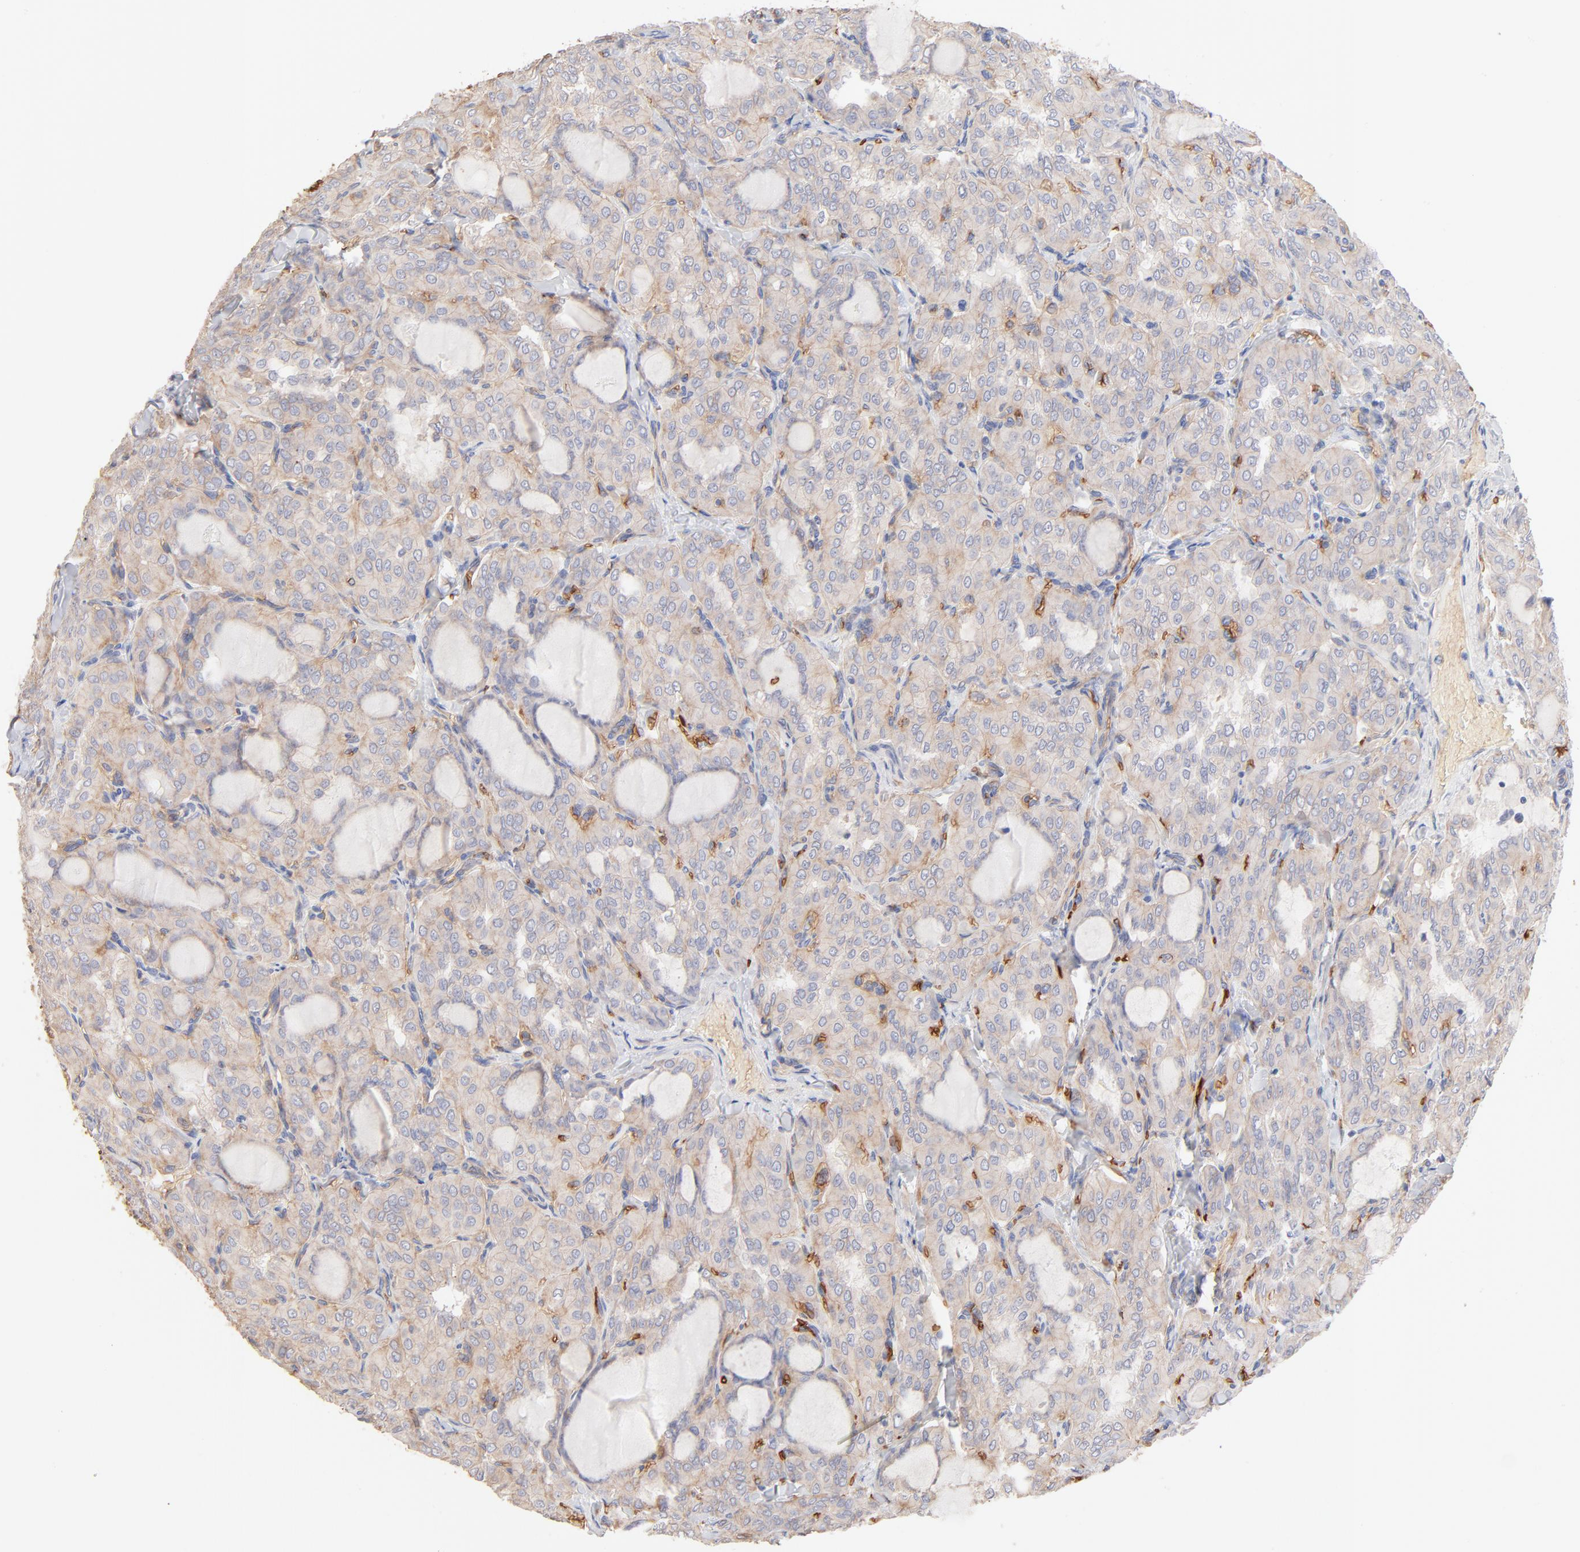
{"staining": {"intensity": "negative", "quantity": "none", "location": "none"}, "tissue": "thyroid cancer", "cell_type": "Tumor cells", "image_type": "cancer", "snomed": [{"axis": "morphology", "description": "Papillary adenocarcinoma, NOS"}, {"axis": "topography", "description": "Thyroid gland"}], "caption": "A high-resolution histopathology image shows IHC staining of thyroid cancer, which demonstrates no significant staining in tumor cells.", "gene": "SPTB", "patient": {"sex": "male", "age": 20}}